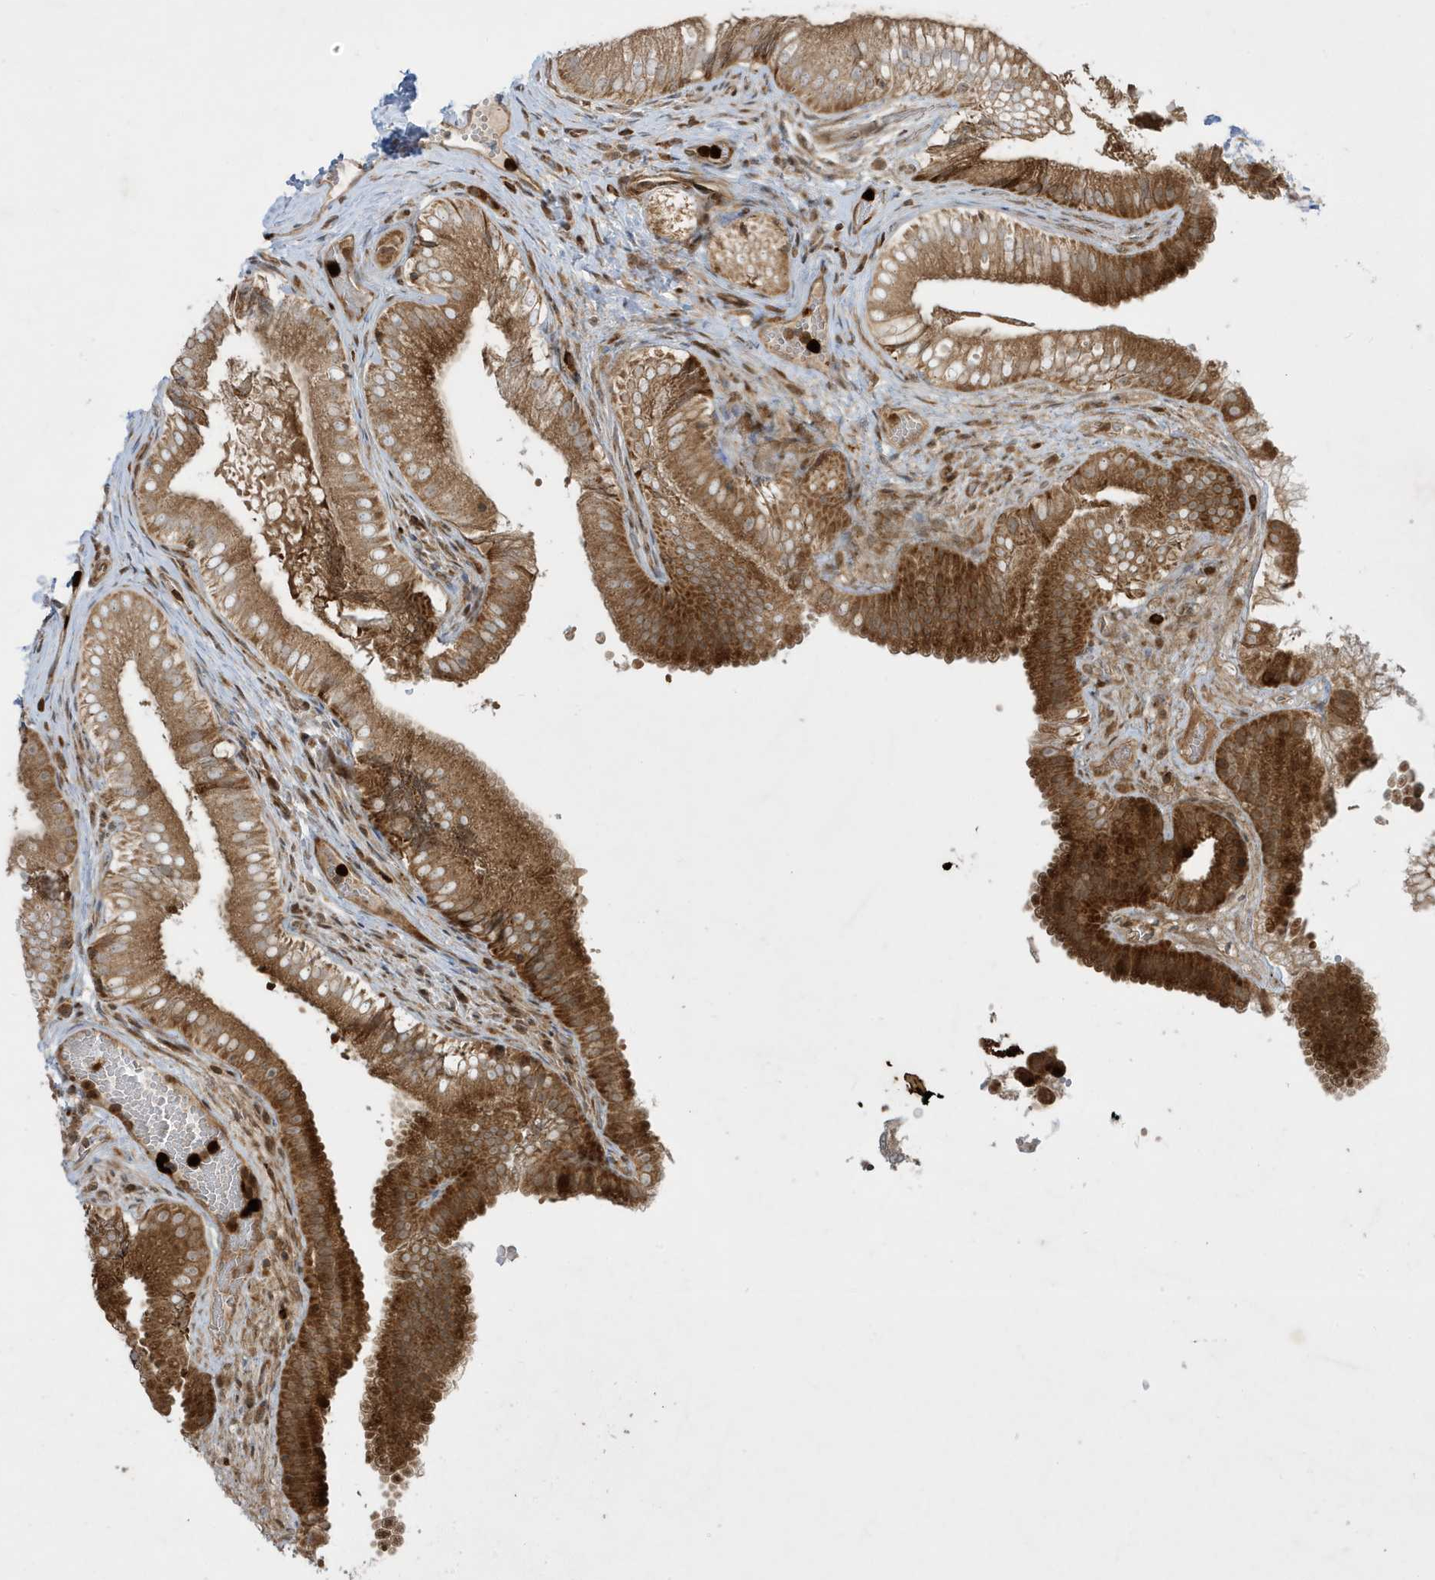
{"staining": {"intensity": "strong", "quantity": ">75%", "location": "cytoplasmic/membranous"}, "tissue": "gallbladder", "cell_type": "Glandular cells", "image_type": "normal", "snomed": [{"axis": "morphology", "description": "Normal tissue, NOS"}, {"axis": "topography", "description": "Gallbladder"}], "caption": "Immunohistochemical staining of unremarkable human gallbladder exhibits >75% levels of strong cytoplasmic/membranous protein positivity in about >75% of glandular cells.", "gene": "IFT57", "patient": {"sex": "female", "age": 30}}